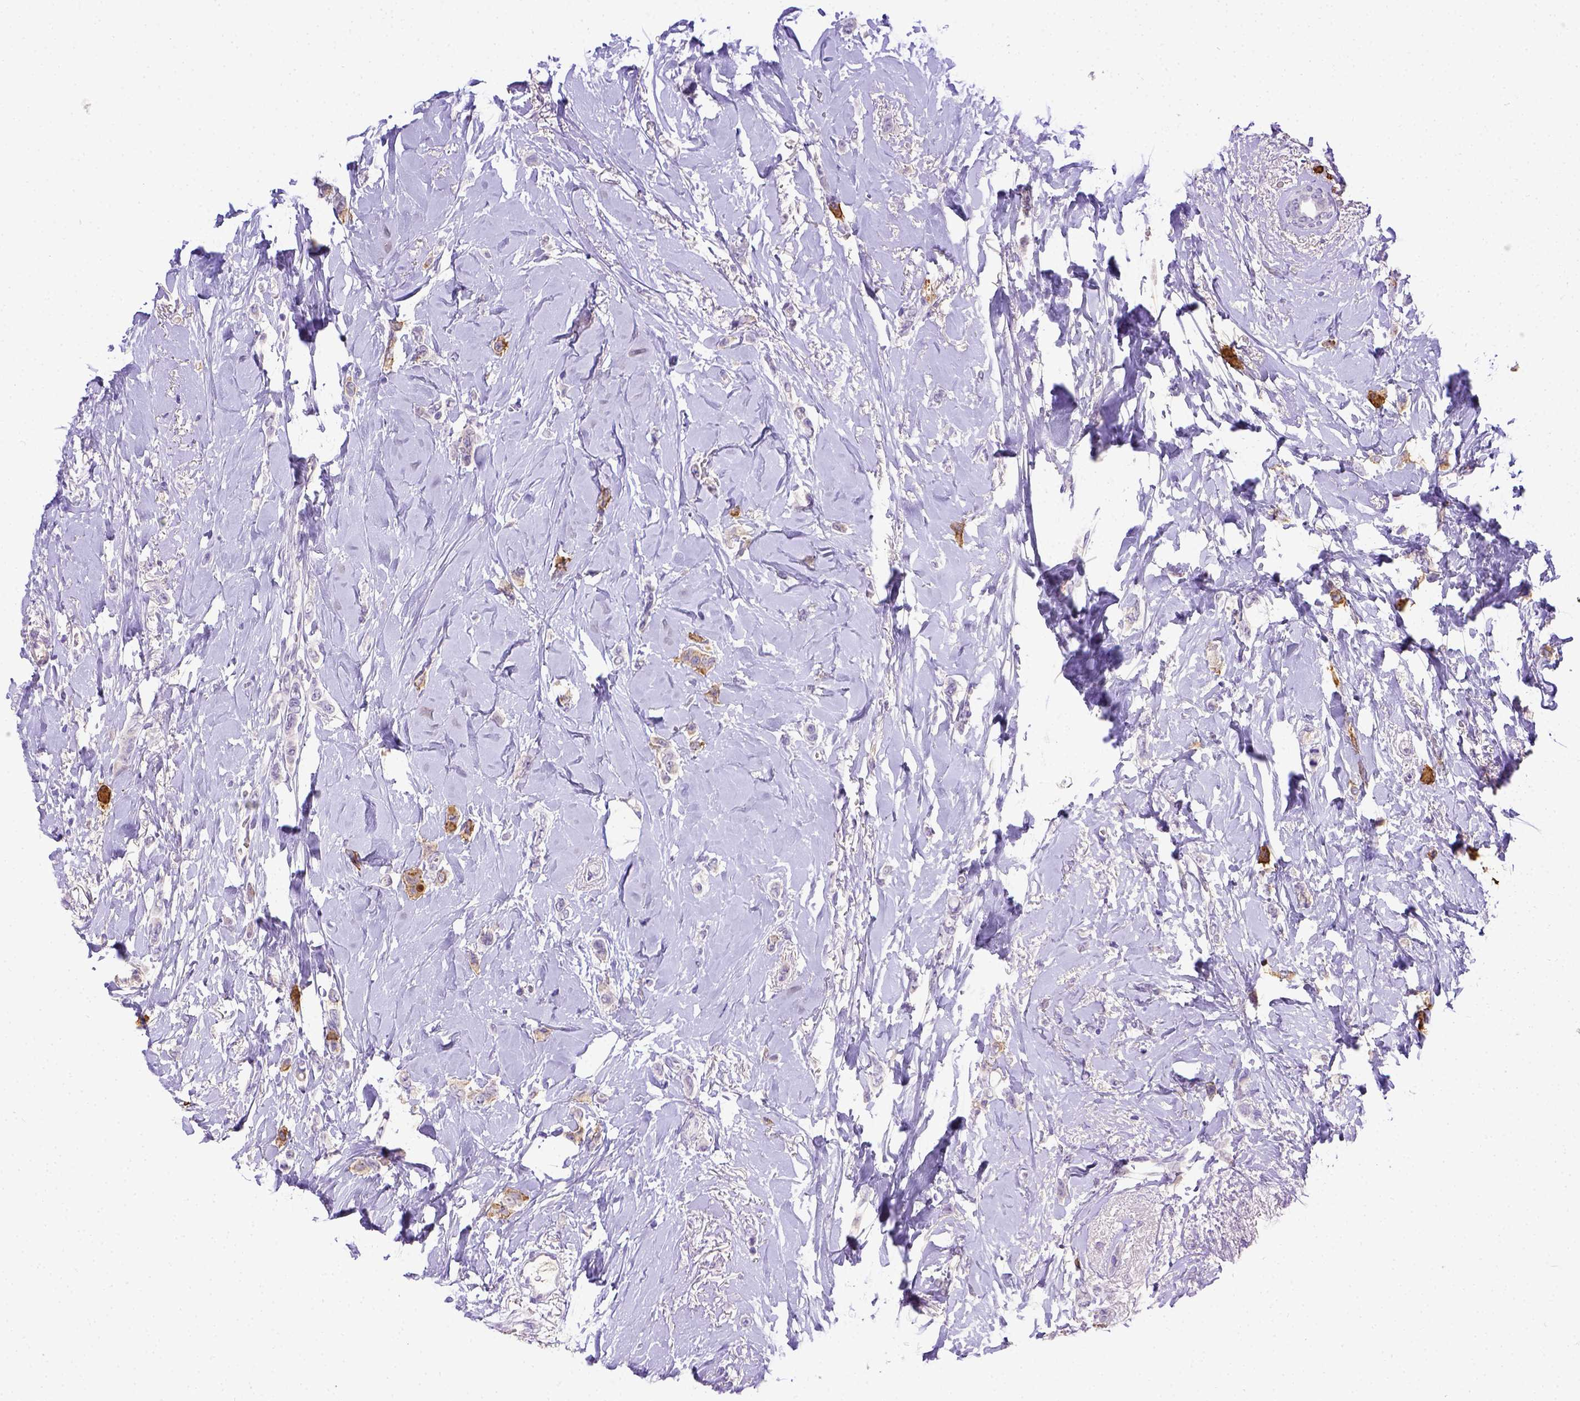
{"staining": {"intensity": "weak", "quantity": "25%-75%", "location": "cytoplasmic/membranous"}, "tissue": "breast cancer", "cell_type": "Tumor cells", "image_type": "cancer", "snomed": [{"axis": "morphology", "description": "Lobular carcinoma"}, {"axis": "topography", "description": "Breast"}], "caption": "Protein expression analysis of breast cancer shows weak cytoplasmic/membranous positivity in about 25%-75% of tumor cells.", "gene": "B3GAT1", "patient": {"sex": "female", "age": 66}}